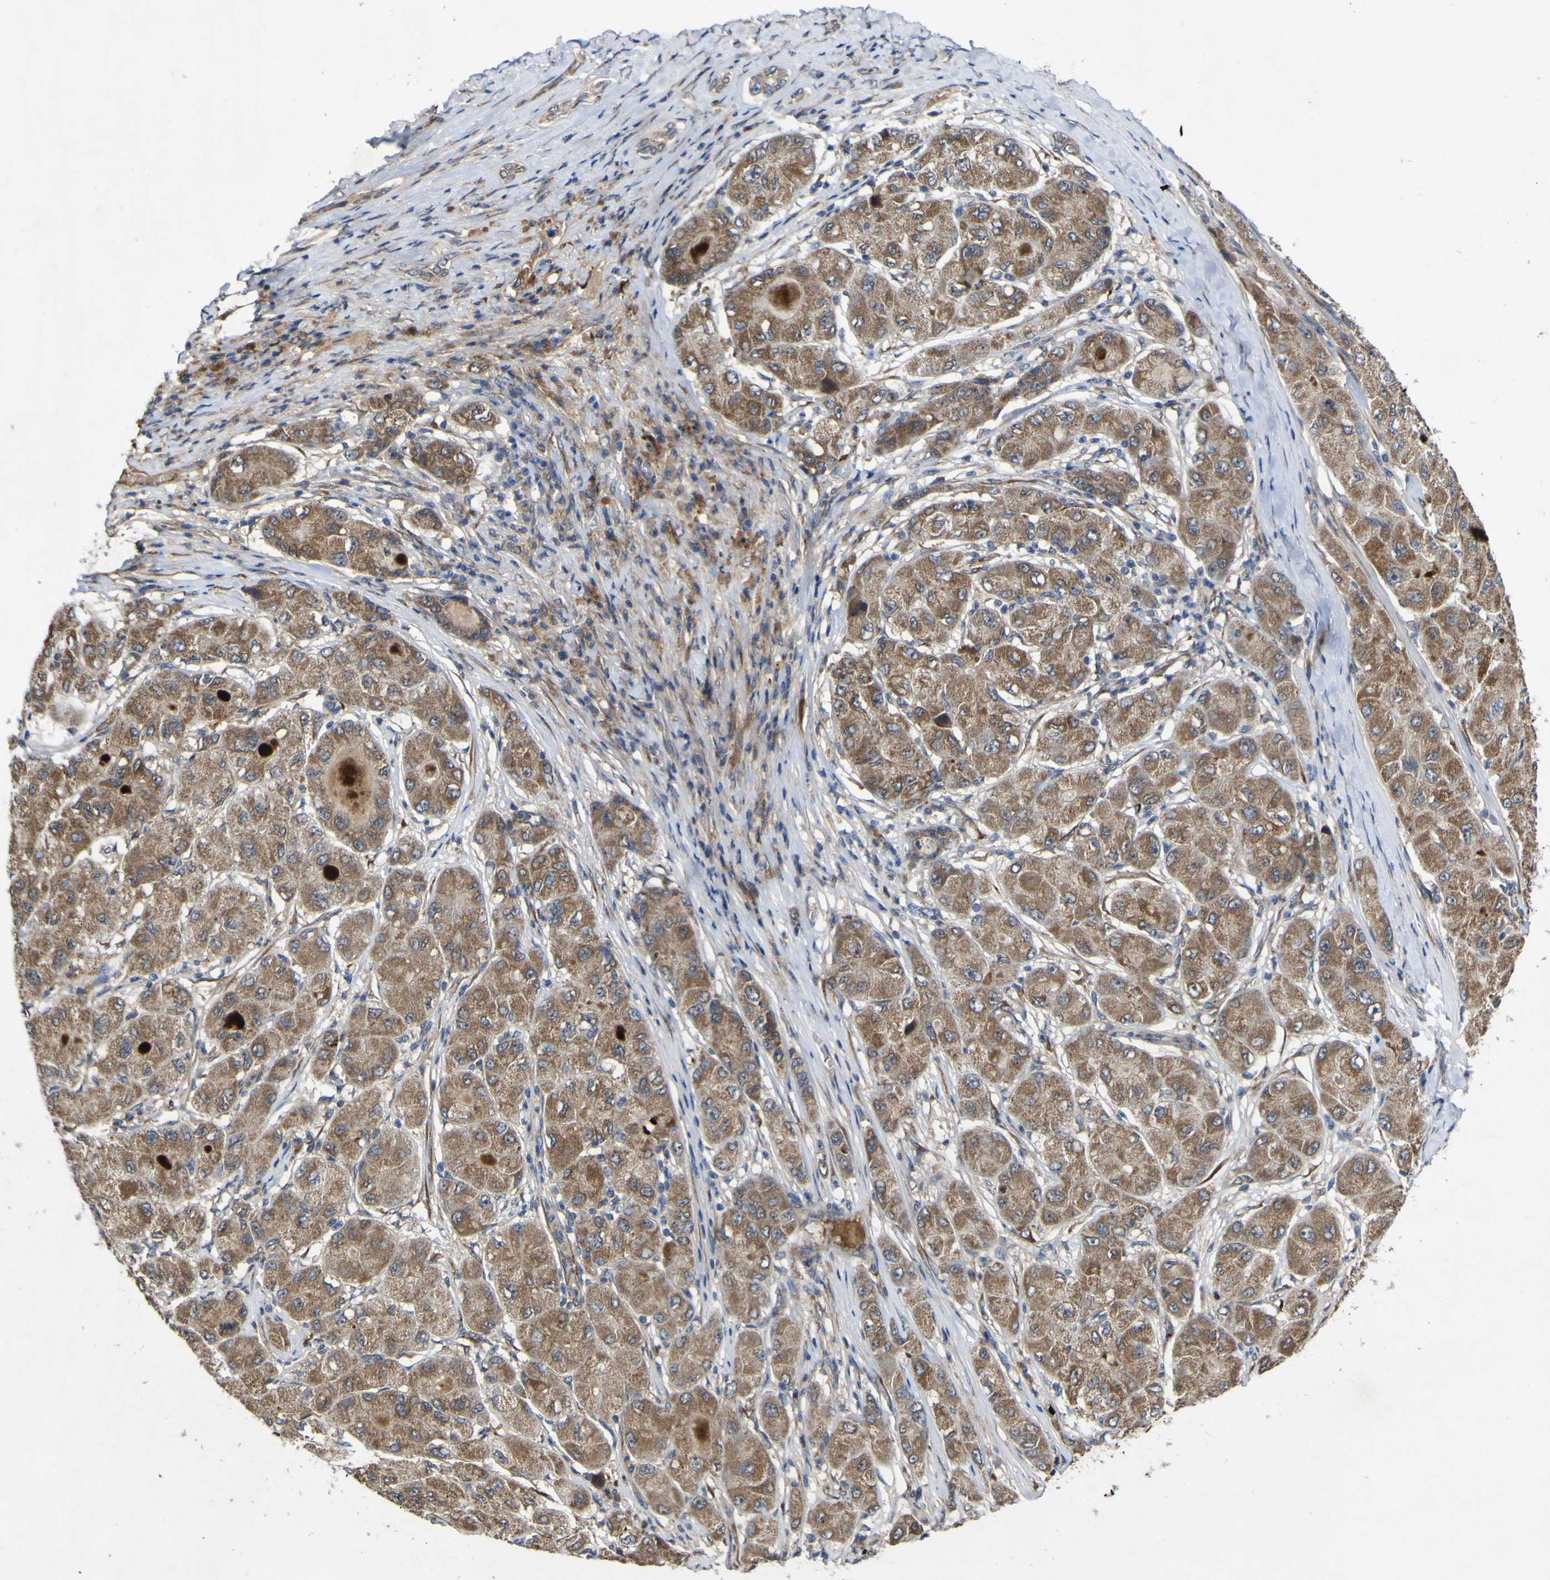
{"staining": {"intensity": "moderate", "quantity": ">75%", "location": "cytoplasmic/membranous"}, "tissue": "liver cancer", "cell_type": "Tumor cells", "image_type": "cancer", "snomed": [{"axis": "morphology", "description": "Carcinoma, Hepatocellular, NOS"}, {"axis": "topography", "description": "Liver"}], "caption": "High-magnification brightfield microscopy of hepatocellular carcinoma (liver) stained with DAB (3,3'-diaminobenzidine) (brown) and counterstained with hematoxylin (blue). tumor cells exhibit moderate cytoplasmic/membranous expression is present in about>75% of cells.", "gene": "IRAK2", "patient": {"sex": "male", "age": 80}}